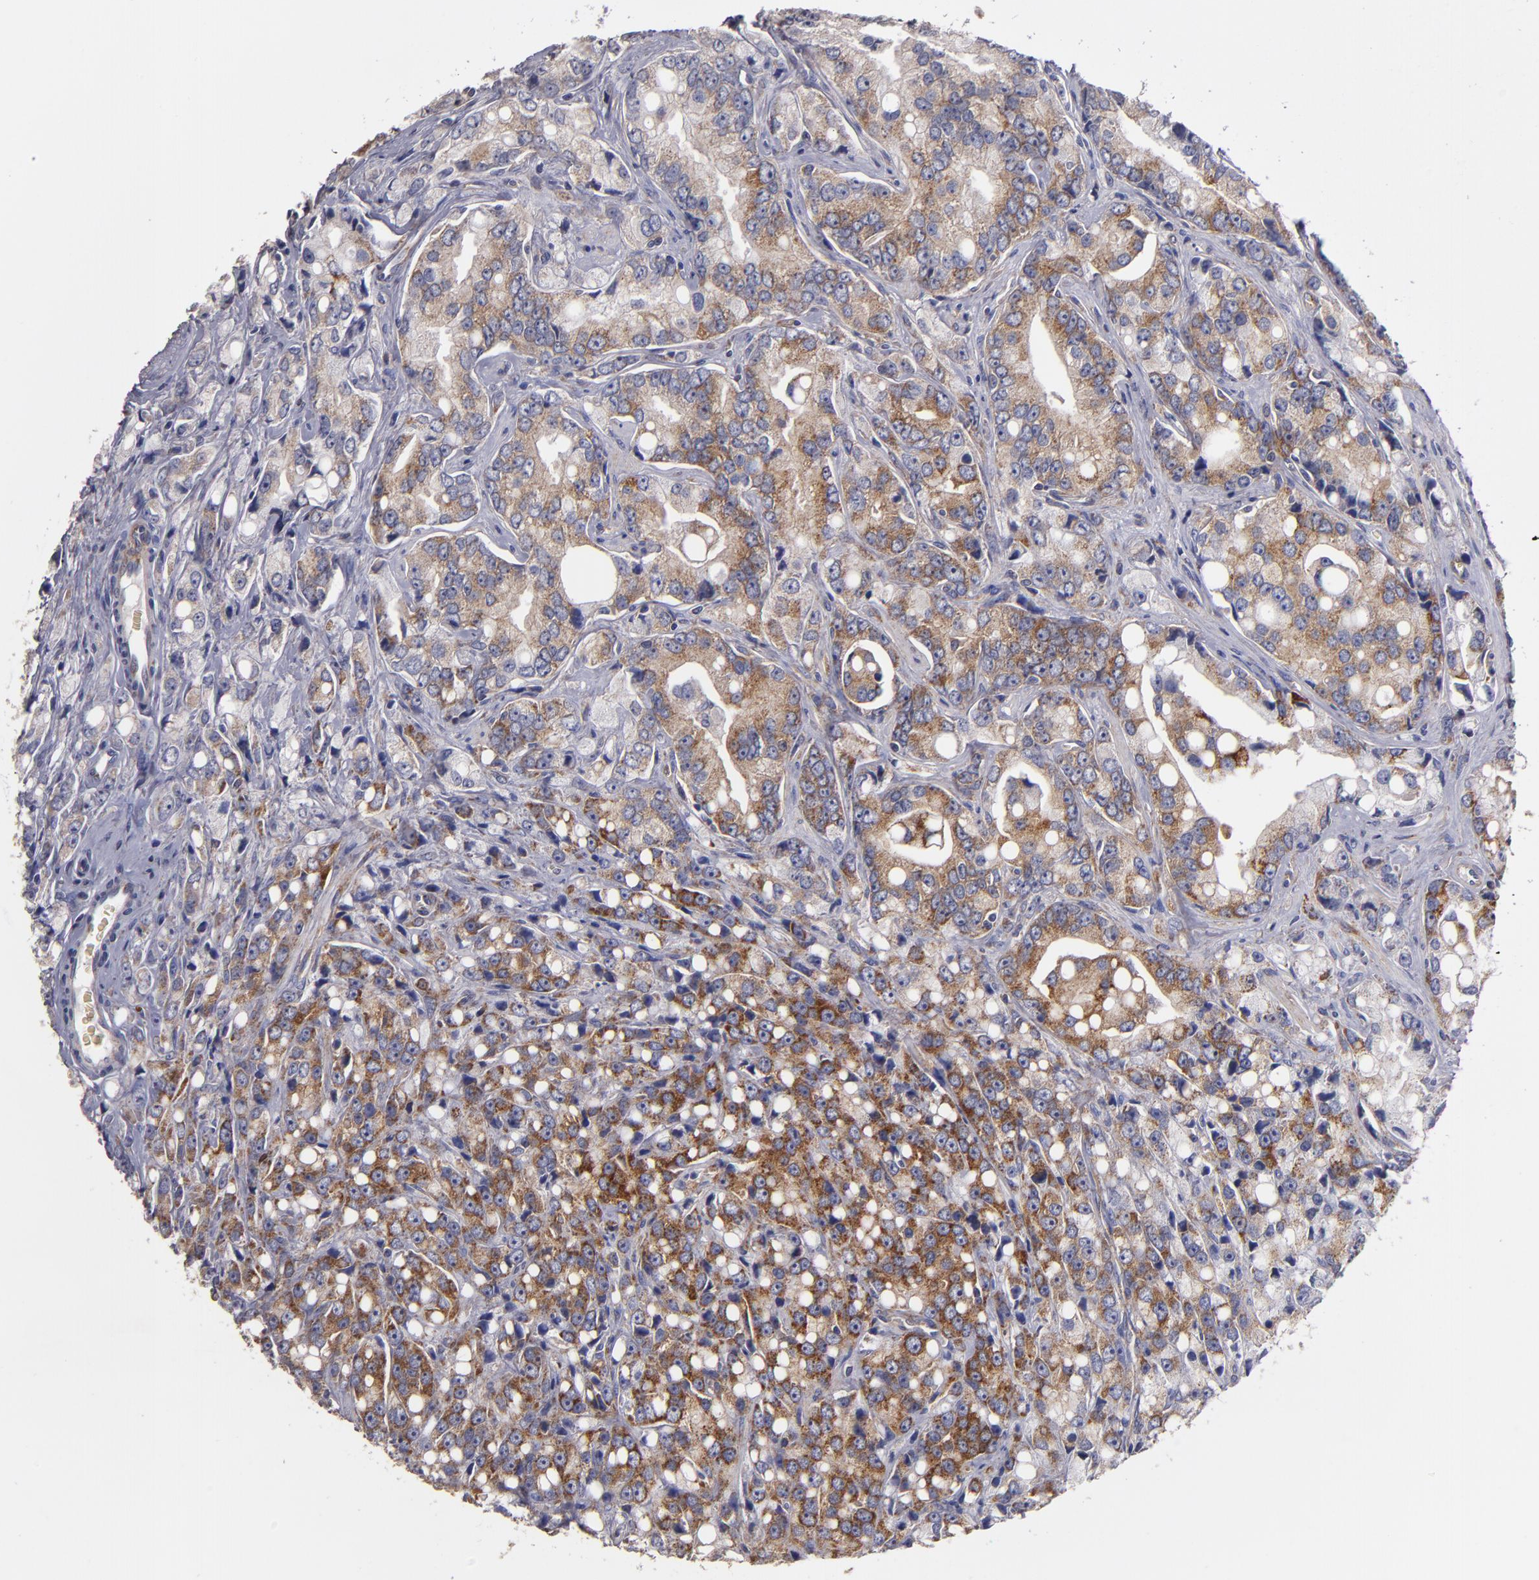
{"staining": {"intensity": "moderate", "quantity": ">75%", "location": "cytoplasmic/membranous"}, "tissue": "prostate cancer", "cell_type": "Tumor cells", "image_type": "cancer", "snomed": [{"axis": "morphology", "description": "Adenocarcinoma, High grade"}, {"axis": "topography", "description": "Prostate"}], "caption": "A micrograph of human prostate adenocarcinoma (high-grade) stained for a protein shows moderate cytoplasmic/membranous brown staining in tumor cells.", "gene": "CLTA", "patient": {"sex": "male", "age": 67}}